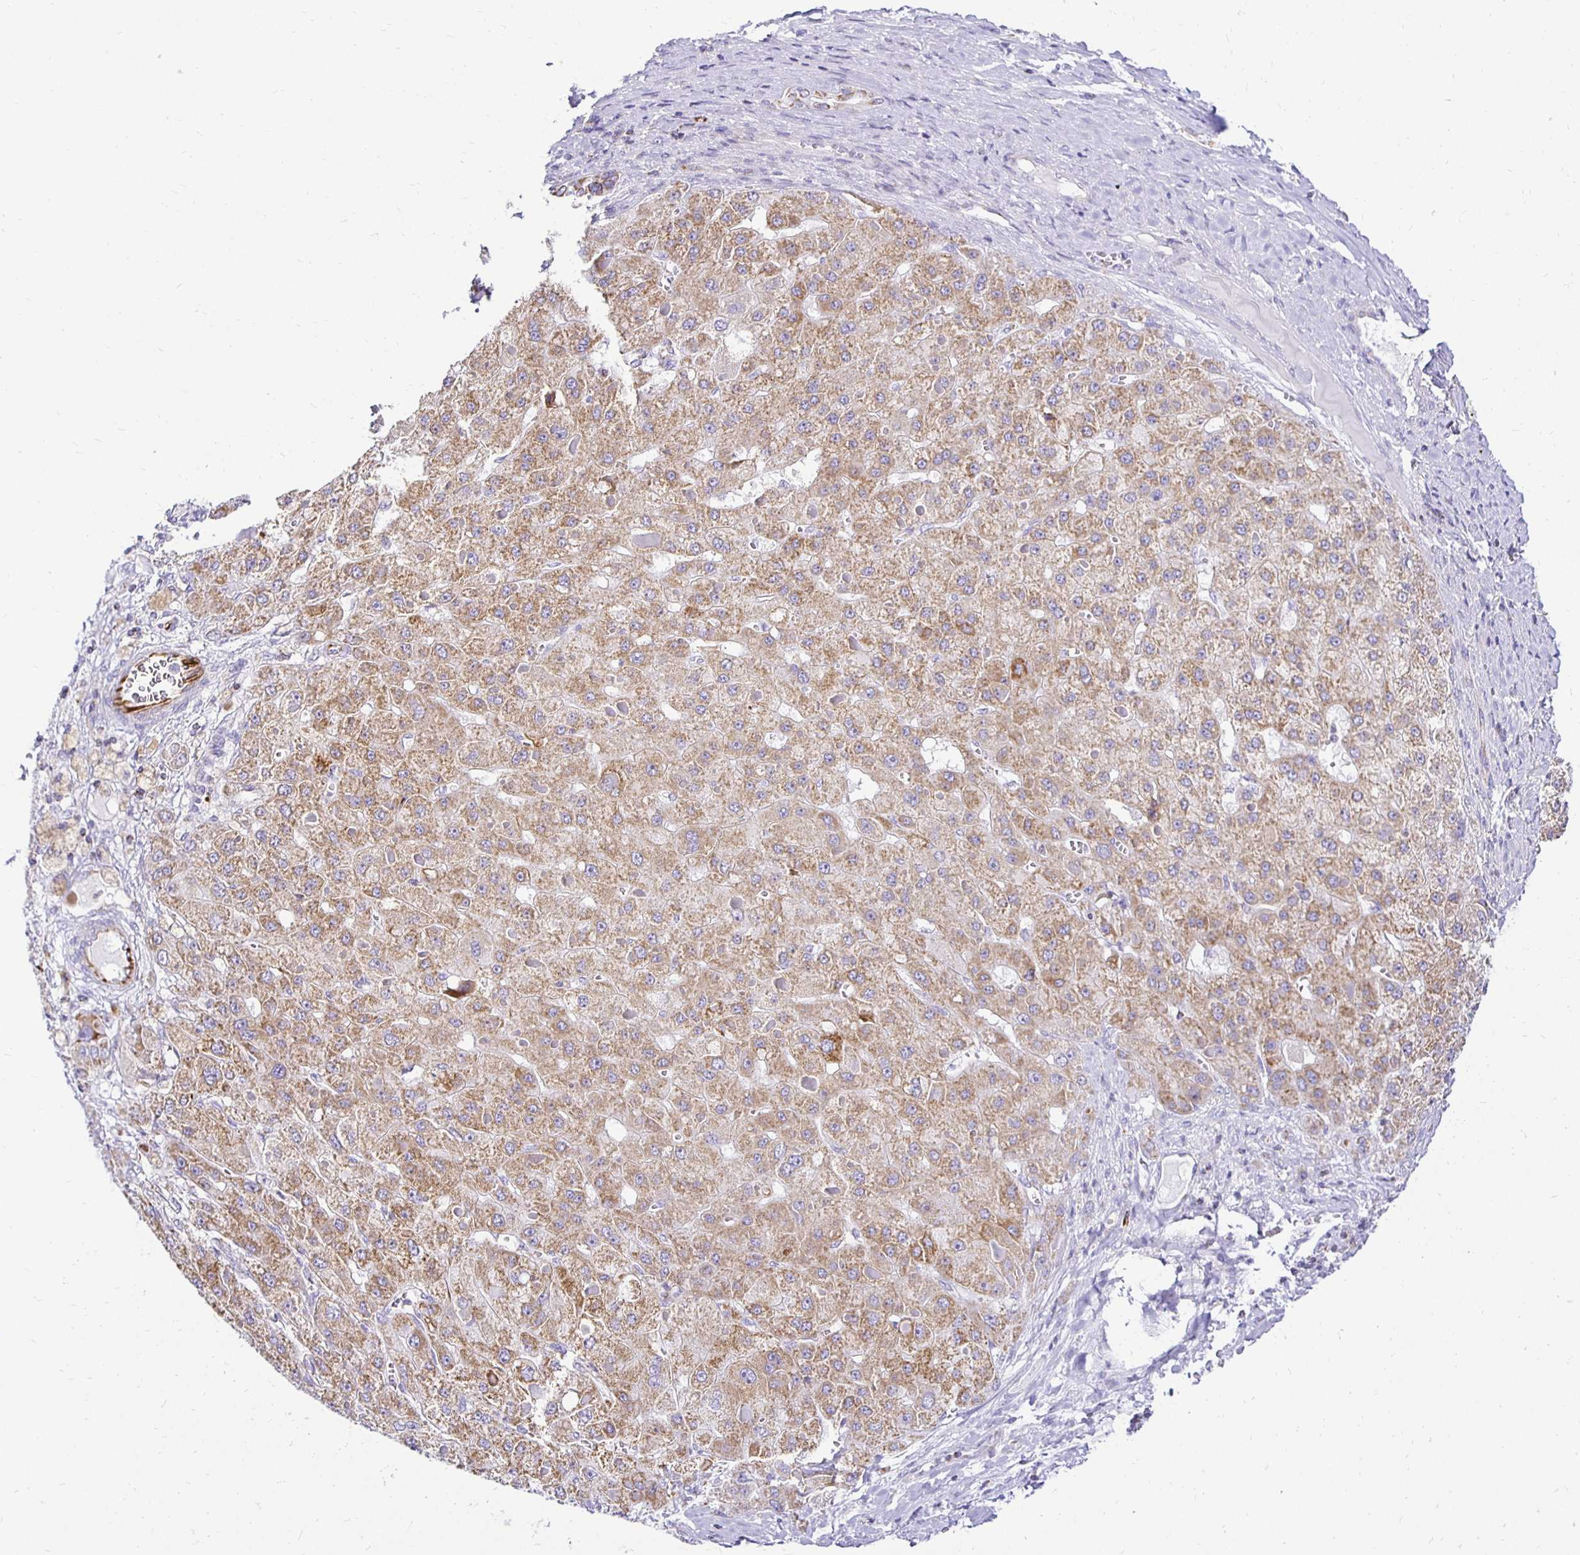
{"staining": {"intensity": "moderate", "quantity": ">75%", "location": "cytoplasmic/membranous"}, "tissue": "liver cancer", "cell_type": "Tumor cells", "image_type": "cancer", "snomed": [{"axis": "morphology", "description": "Carcinoma, Hepatocellular, NOS"}, {"axis": "topography", "description": "Liver"}], "caption": "Moderate cytoplasmic/membranous expression is identified in approximately >75% of tumor cells in liver cancer (hepatocellular carcinoma).", "gene": "PLAAT2", "patient": {"sex": "female", "age": 73}}